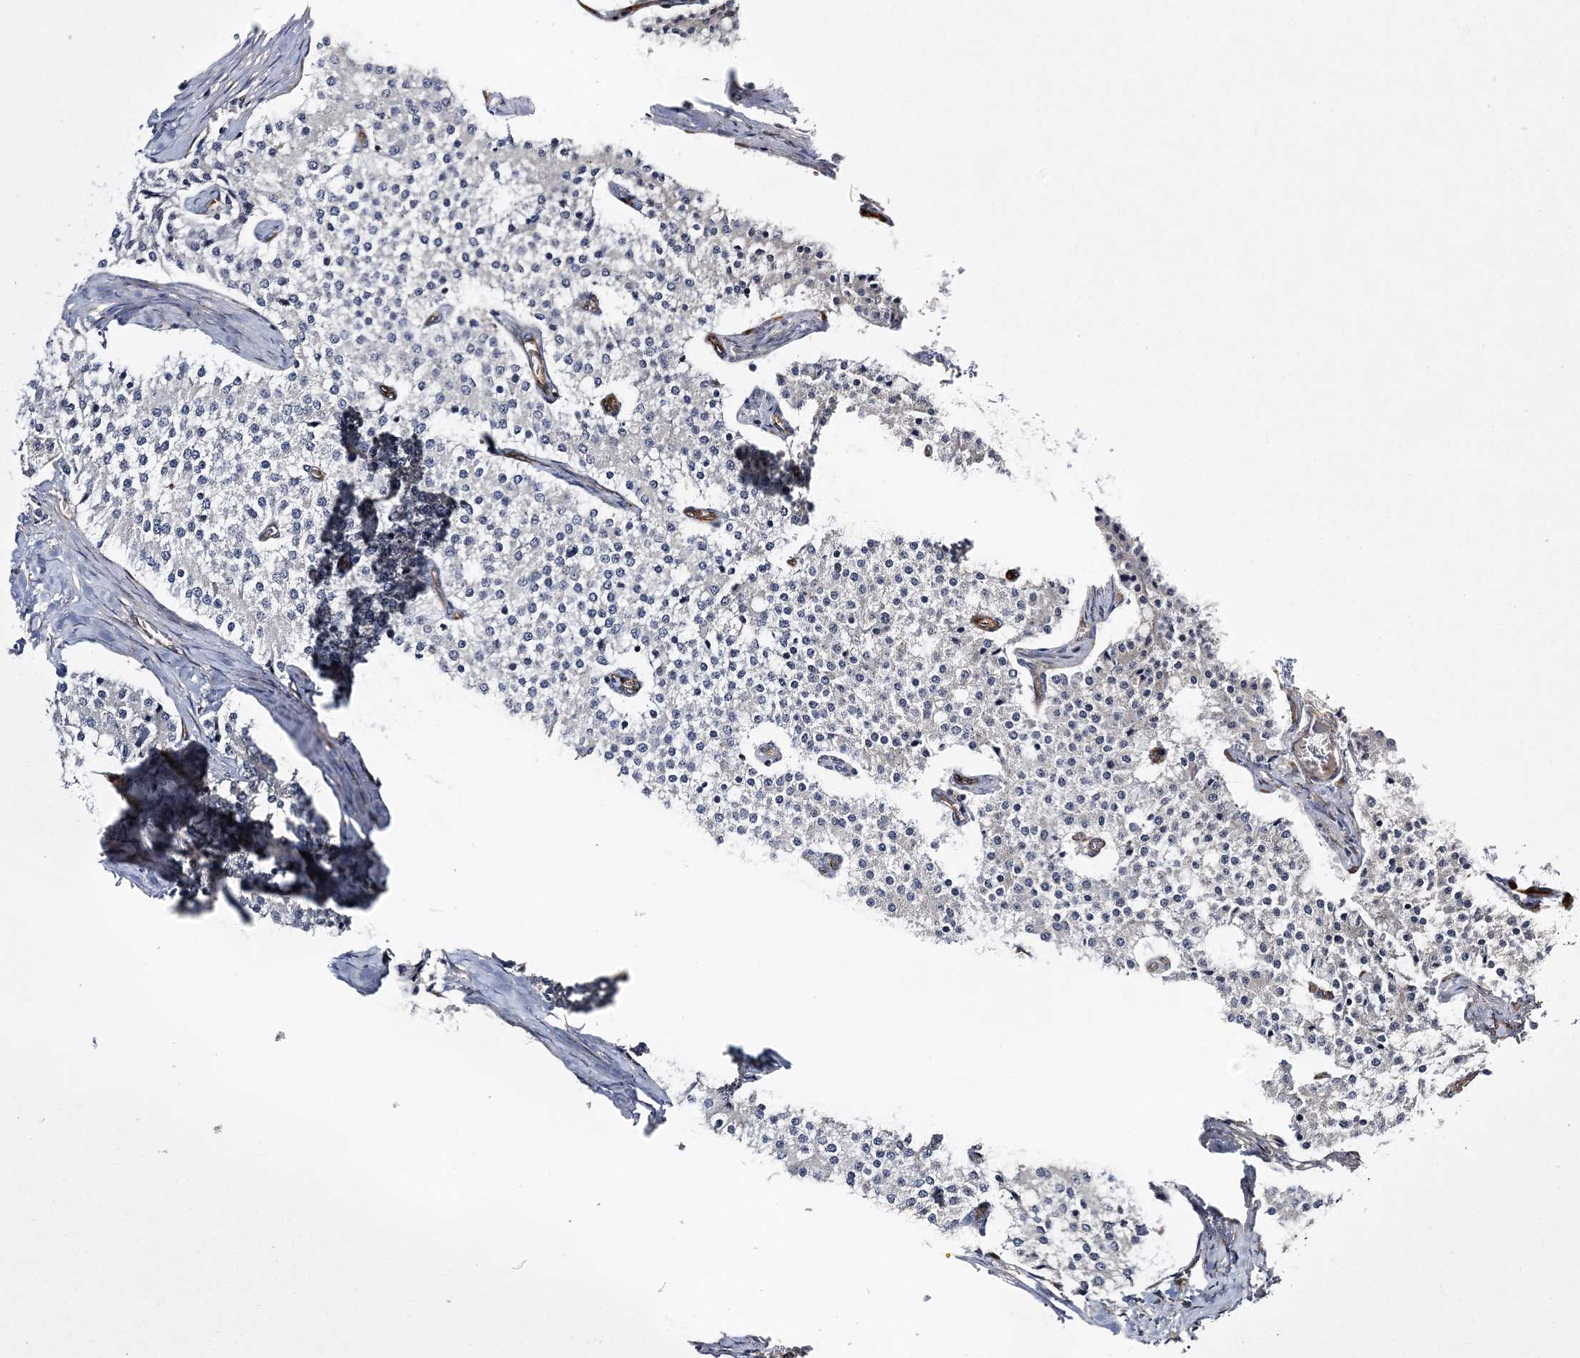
{"staining": {"intensity": "negative", "quantity": "none", "location": "none"}, "tissue": "carcinoid", "cell_type": "Tumor cells", "image_type": "cancer", "snomed": [{"axis": "morphology", "description": "Carcinoid, malignant, NOS"}, {"axis": "topography", "description": "Colon"}], "caption": "This is a image of immunohistochemistry staining of carcinoid, which shows no expression in tumor cells.", "gene": "CALN1", "patient": {"sex": "female", "age": 52}}